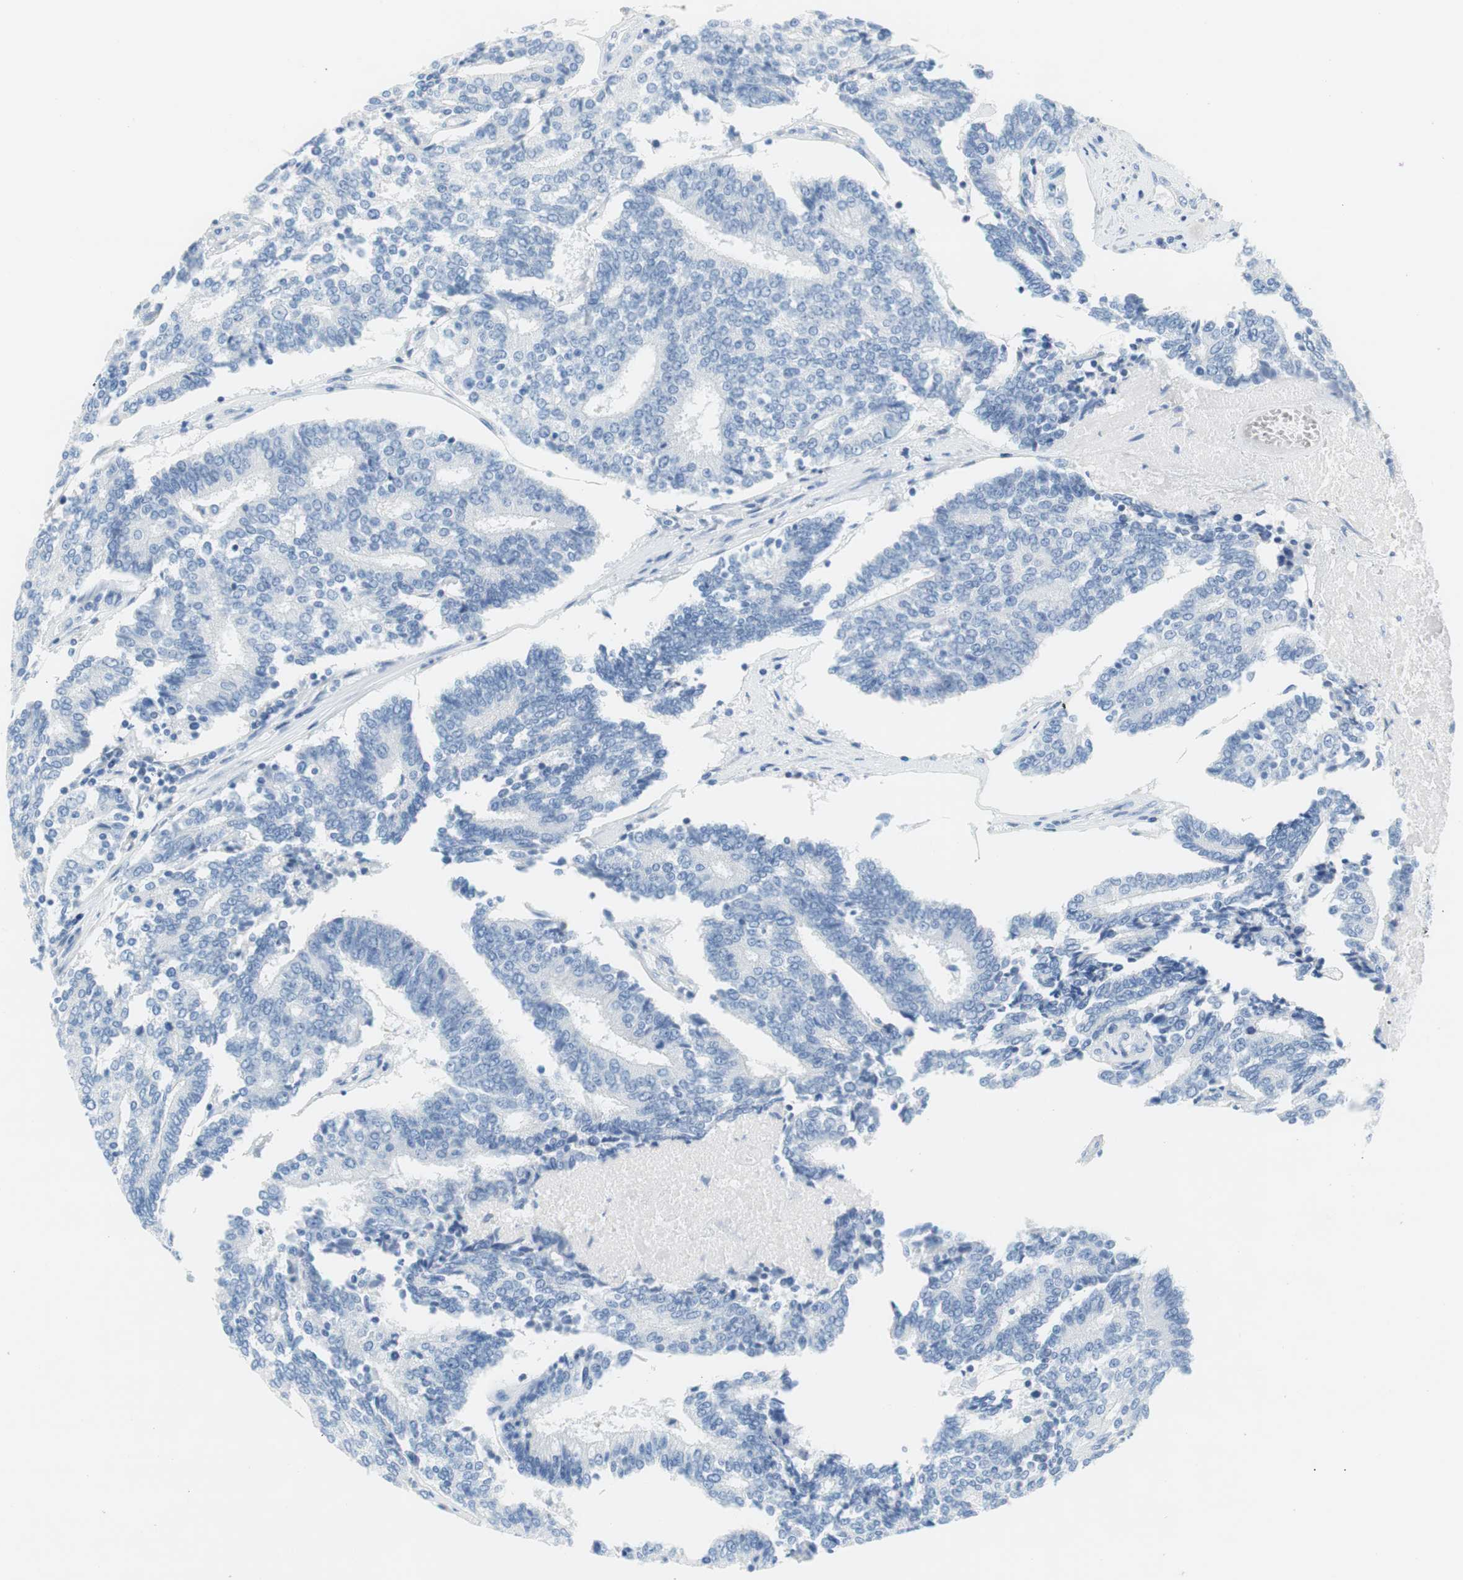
{"staining": {"intensity": "negative", "quantity": "none", "location": "none"}, "tissue": "prostate cancer", "cell_type": "Tumor cells", "image_type": "cancer", "snomed": [{"axis": "morphology", "description": "Adenocarcinoma, High grade"}, {"axis": "topography", "description": "Prostate"}], "caption": "High magnification brightfield microscopy of prostate adenocarcinoma (high-grade) stained with DAB (brown) and counterstained with hematoxylin (blue): tumor cells show no significant expression.", "gene": "MYH1", "patient": {"sex": "male", "age": 55}}